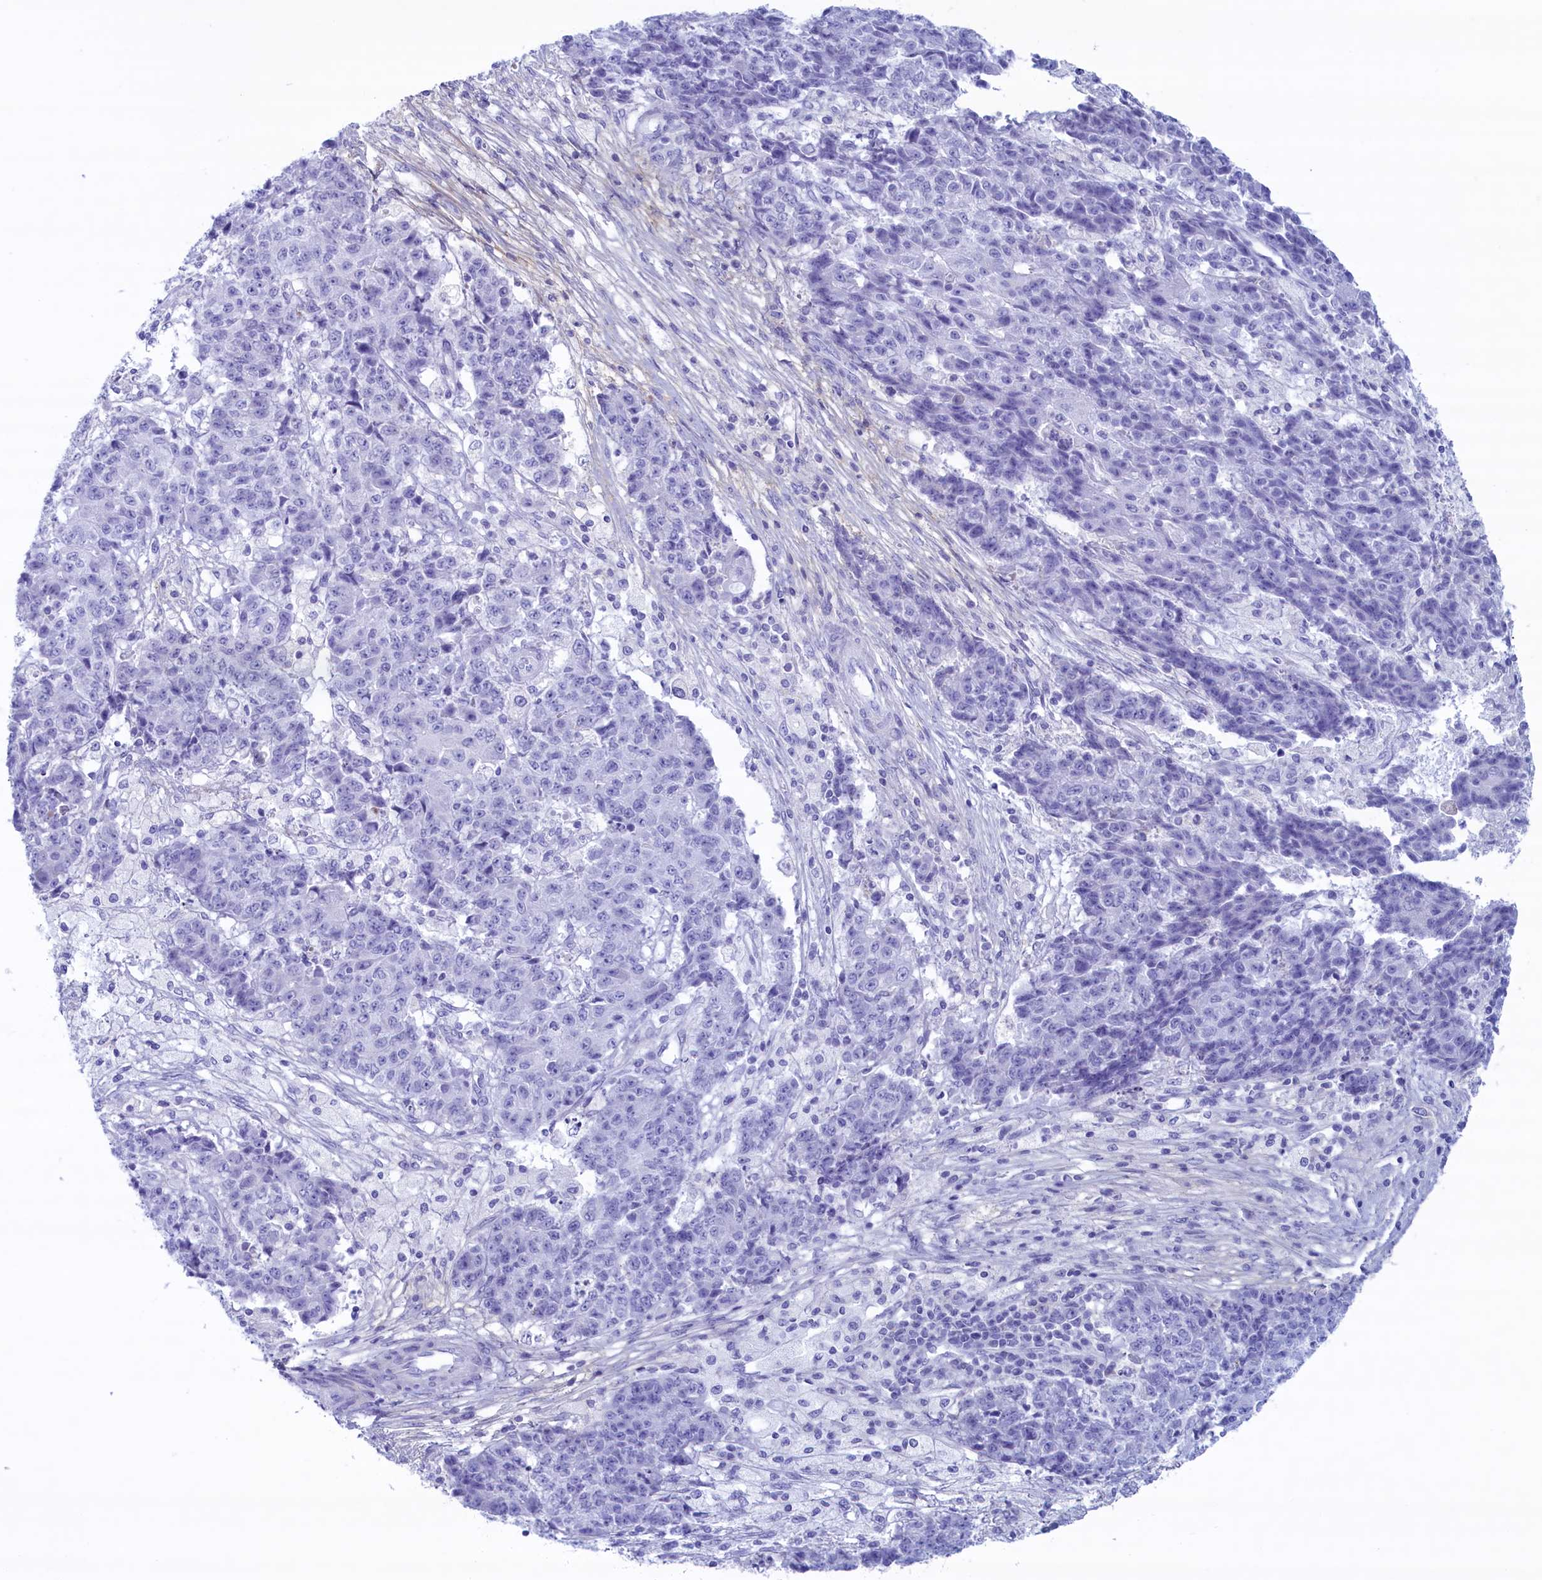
{"staining": {"intensity": "negative", "quantity": "none", "location": "none"}, "tissue": "ovarian cancer", "cell_type": "Tumor cells", "image_type": "cancer", "snomed": [{"axis": "morphology", "description": "Carcinoma, endometroid"}, {"axis": "topography", "description": "Ovary"}], "caption": "Image shows no protein expression in tumor cells of ovarian endometroid carcinoma tissue.", "gene": "MPV17L2", "patient": {"sex": "female", "age": 42}}